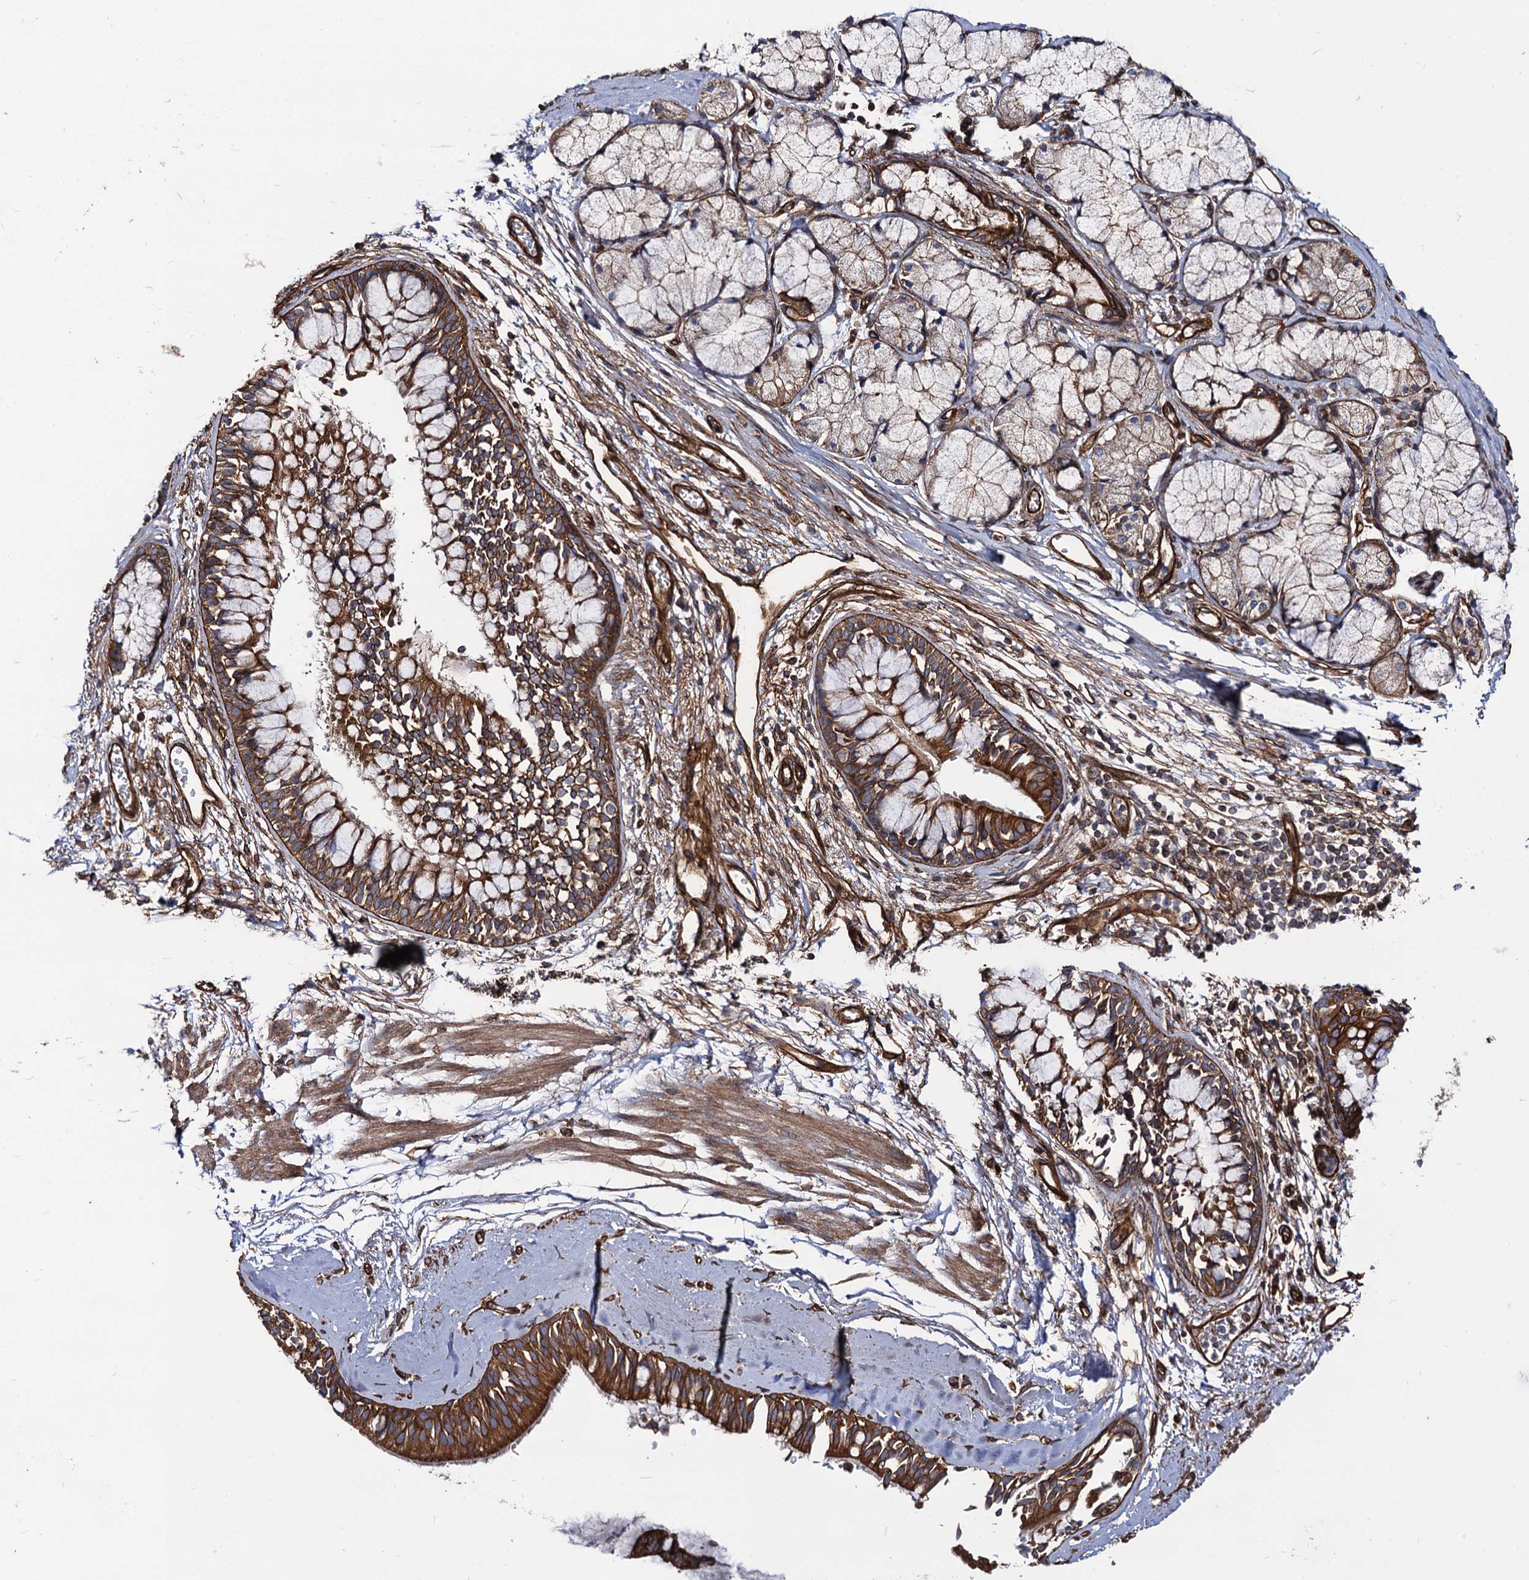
{"staining": {"intensity": "strong", "quantity": ">75%", "location": "cytoplasmic/membranous"}, "tissue": "bronchus", "cell_type": "Respiratory epithelial cells", "image_type": "normal", "snomed": [{"axis": "morphology", "description": "Normal tissue, NOS"}, {"axis": "morphology", "description": "Inflammation, NOS"}, {"axis": "topography", "description": "Cartilage tissue"}, {"axis": "topography", "description": "Bronchus"}, {"axis": "topography", "description": "Lung"}], "caption": "Strong cytoplasmic/membranous expression is identified in approximately >75% of respiratory epithelial cells in normal bronchus. The protein of interest is shown in brown color, while the nuclei are stained blue.", "gene": "CIP2A", "patient": {"sex": "female", "age": 64}}